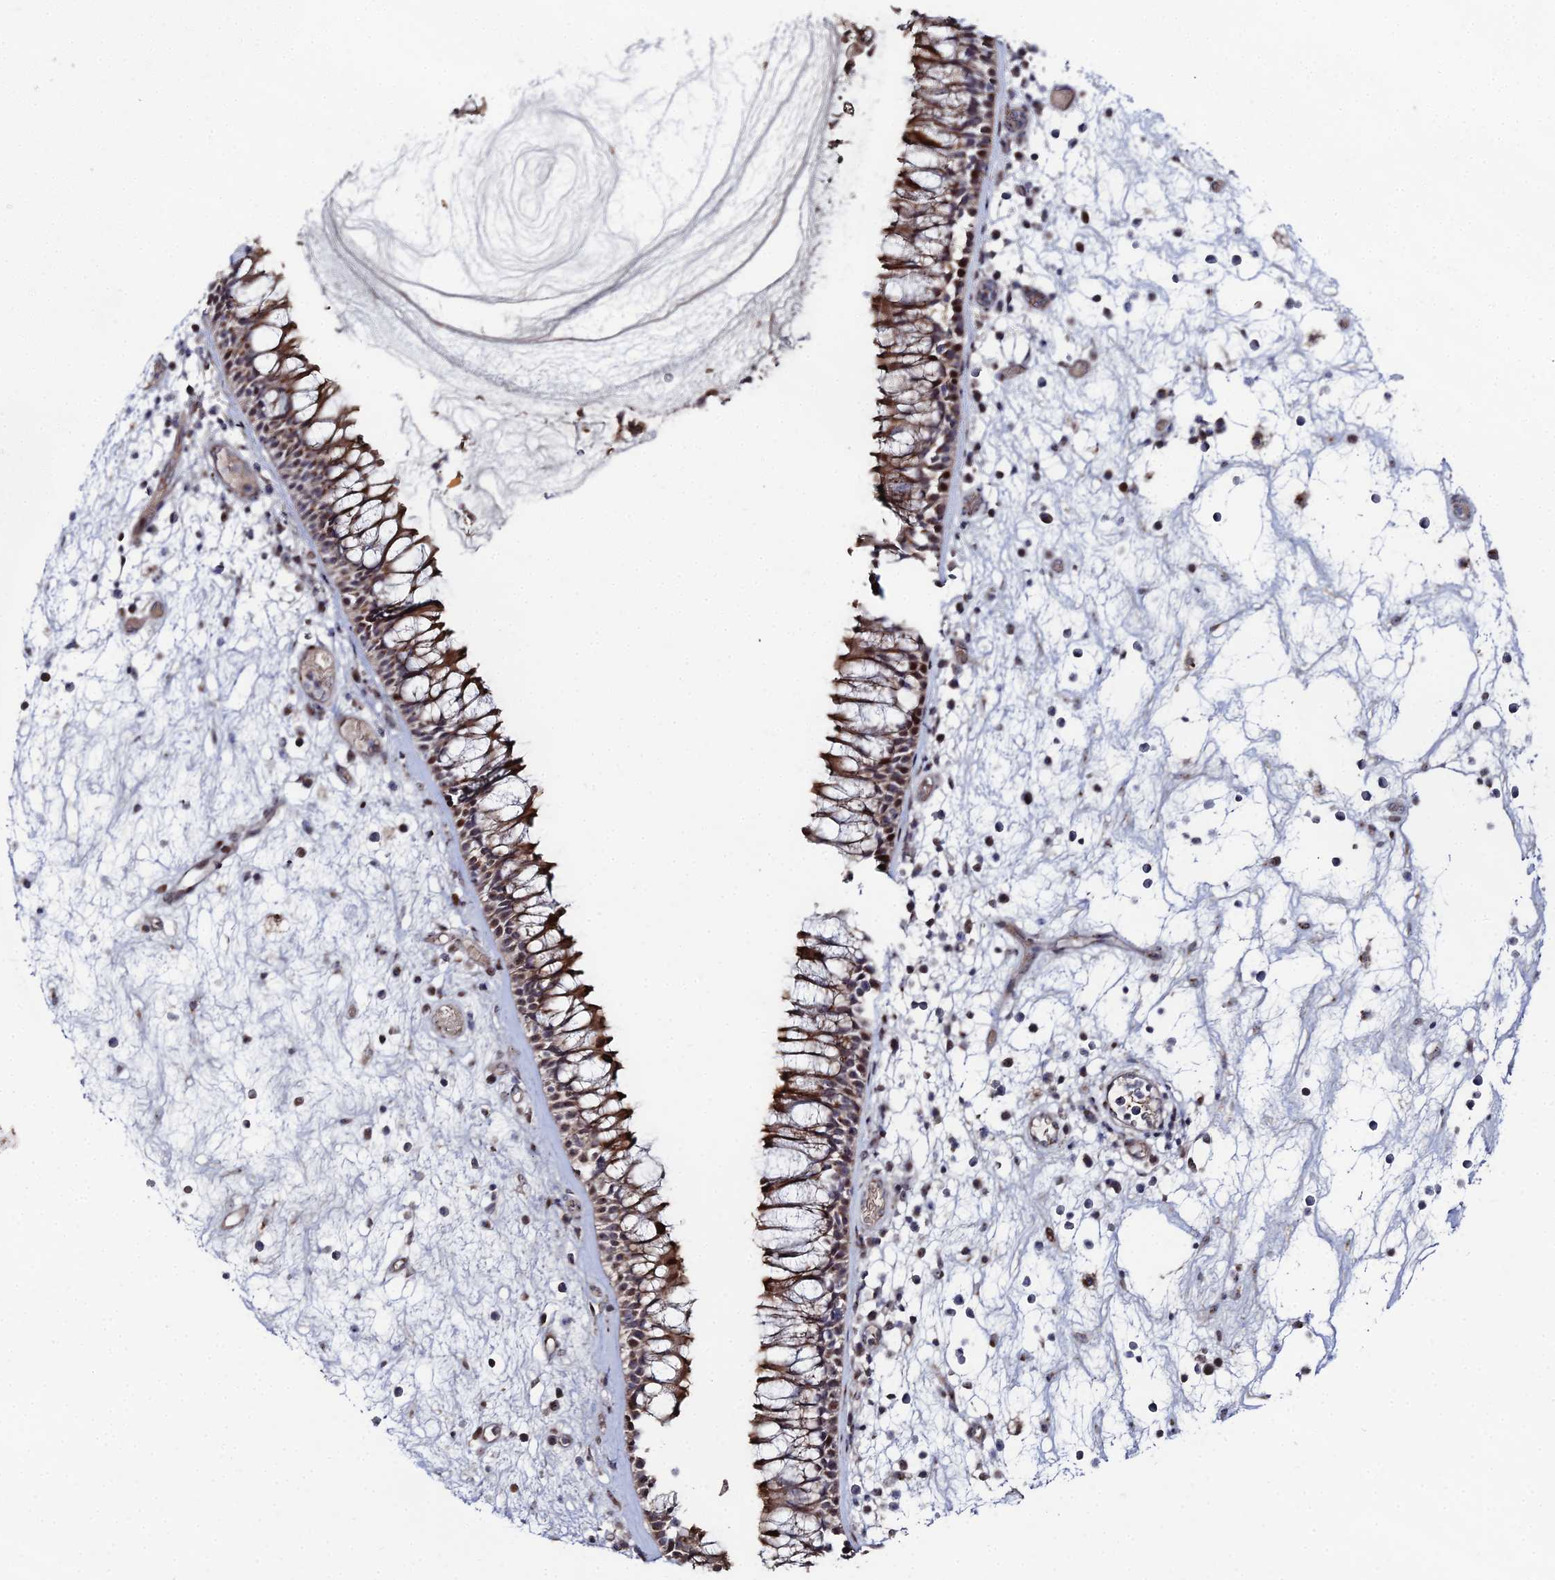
{"staining": {"intensity": "moderate", "quantity": ">75%", "location": "cytoplasmic/membranous,nuclear"}, "tissue": "nasopharynx", "cell_type": "Respiratory epithelial cells", "image_type": "normal", "snomed": [{"axis": "morphology", "description": "Normal tissue, NOS"}, {"axis": "morphology", "description": "Inflammation, NOS"}, {"axis": "morphology", "description": "Malignant melanoma, Metastatic site"}, {"axis": "topography", "description": "Nasopharynx"}], "caption": "Nasopharynx was stained to show a protein in brown. There is medium levels of moderate cytoplasmic/membranous,nuclear positivity in about >75% of respiratory epithelial cells. Nuclei are stained in blue.", "gene": "SGMS1", "patient": {"sex": "male", "age": 70}}